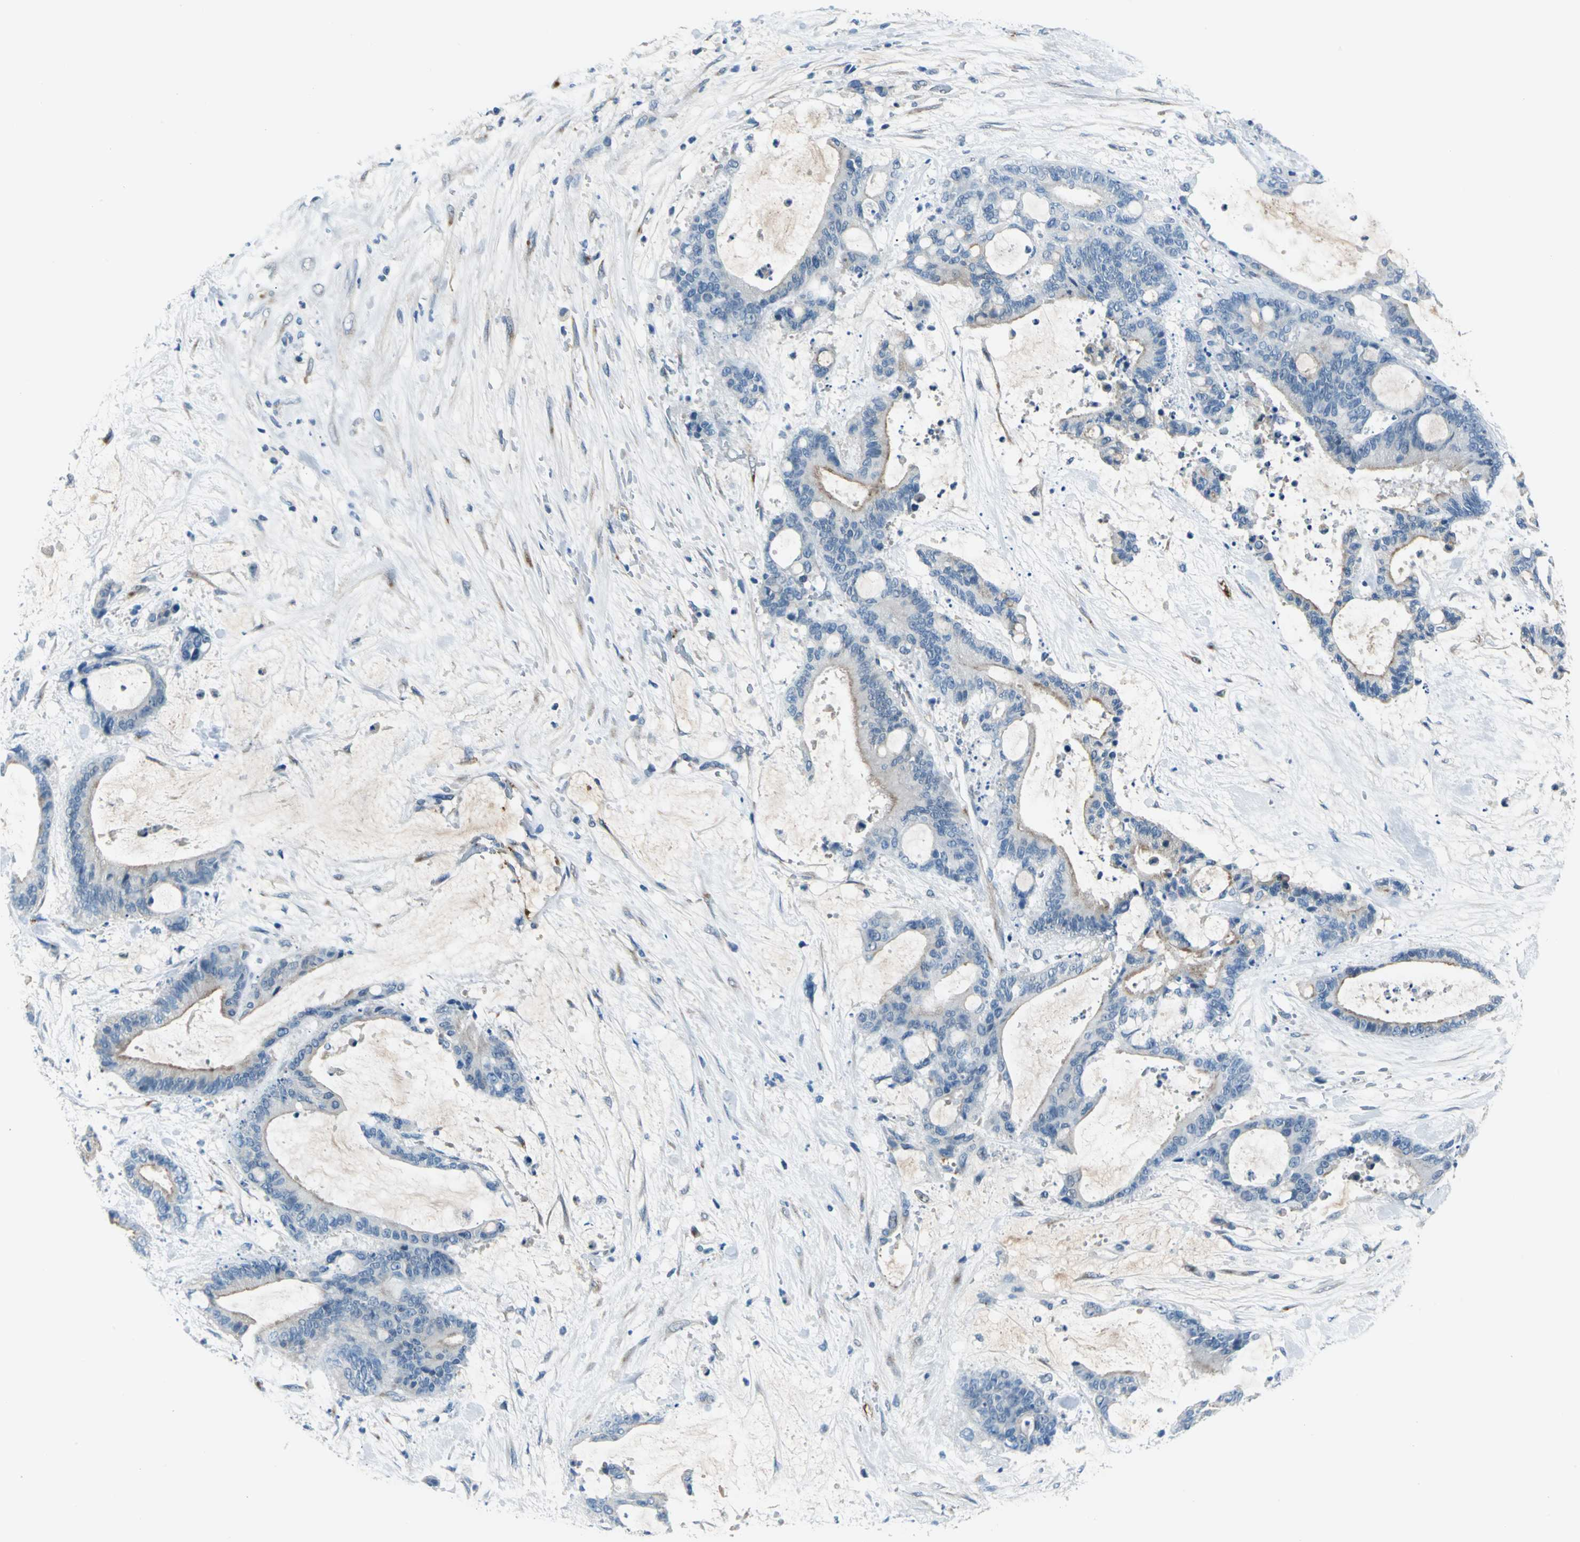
{"staining": {"intensity": "moderate", "quantity": "25%-75%", "location": "cytoplasmic/membranous"}, "tissue": "liver cancer", "cell_type": "Tumor cells", "image_type": "cancer", "snomed": [{"axis": "morphology", "description": "Cholangiocarcinoma"}, {"axis": "topography", "description": "Liver"}], "caption": "This image demonstrates liver cancer stained with IHC to label a protein in brown. The cytoplasmic/membranous of tumor cells show moderate positivity for the protein. Nuclei are counter-stained blue.", "gene": "SELP", "patient": {"sex": "female", "age": 73}}